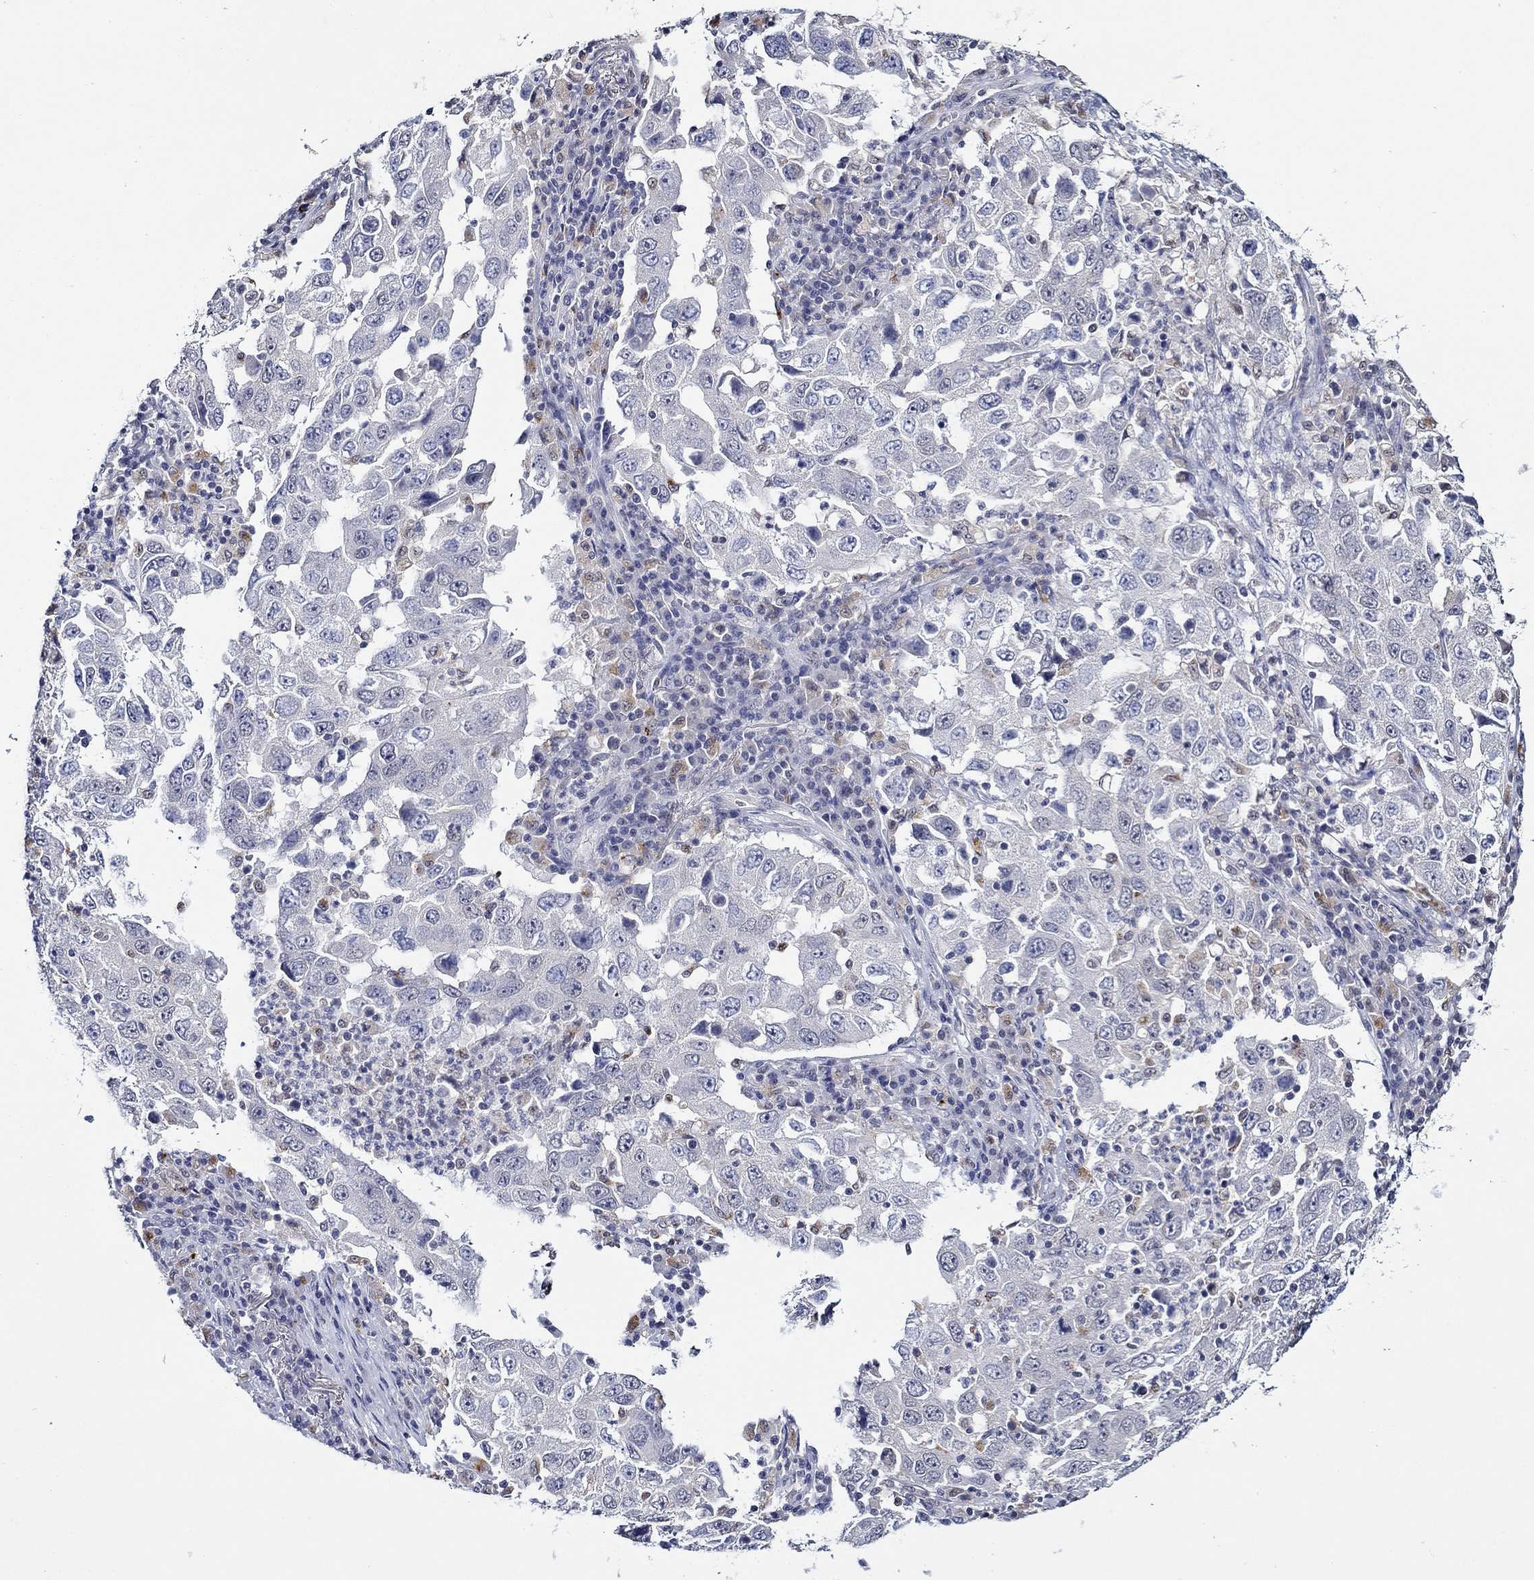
{"staining": {"intensity": "negative", "quantity": "none", "location": "none"}, "tissue": "lung cancer", "cell_type": "Tumor cells", "image_type": "cancer", "snomed": [{"axis": "morphology", "description": "Adenocarcinoma, NOS"}, {"axis": "topography", "description": "Lung"}], "caption": "Tumor cells show no significant protein expression in lung adenocarcinoma.", "gene": "GATA2", "patient": {"sex": "male", "age": 73}}